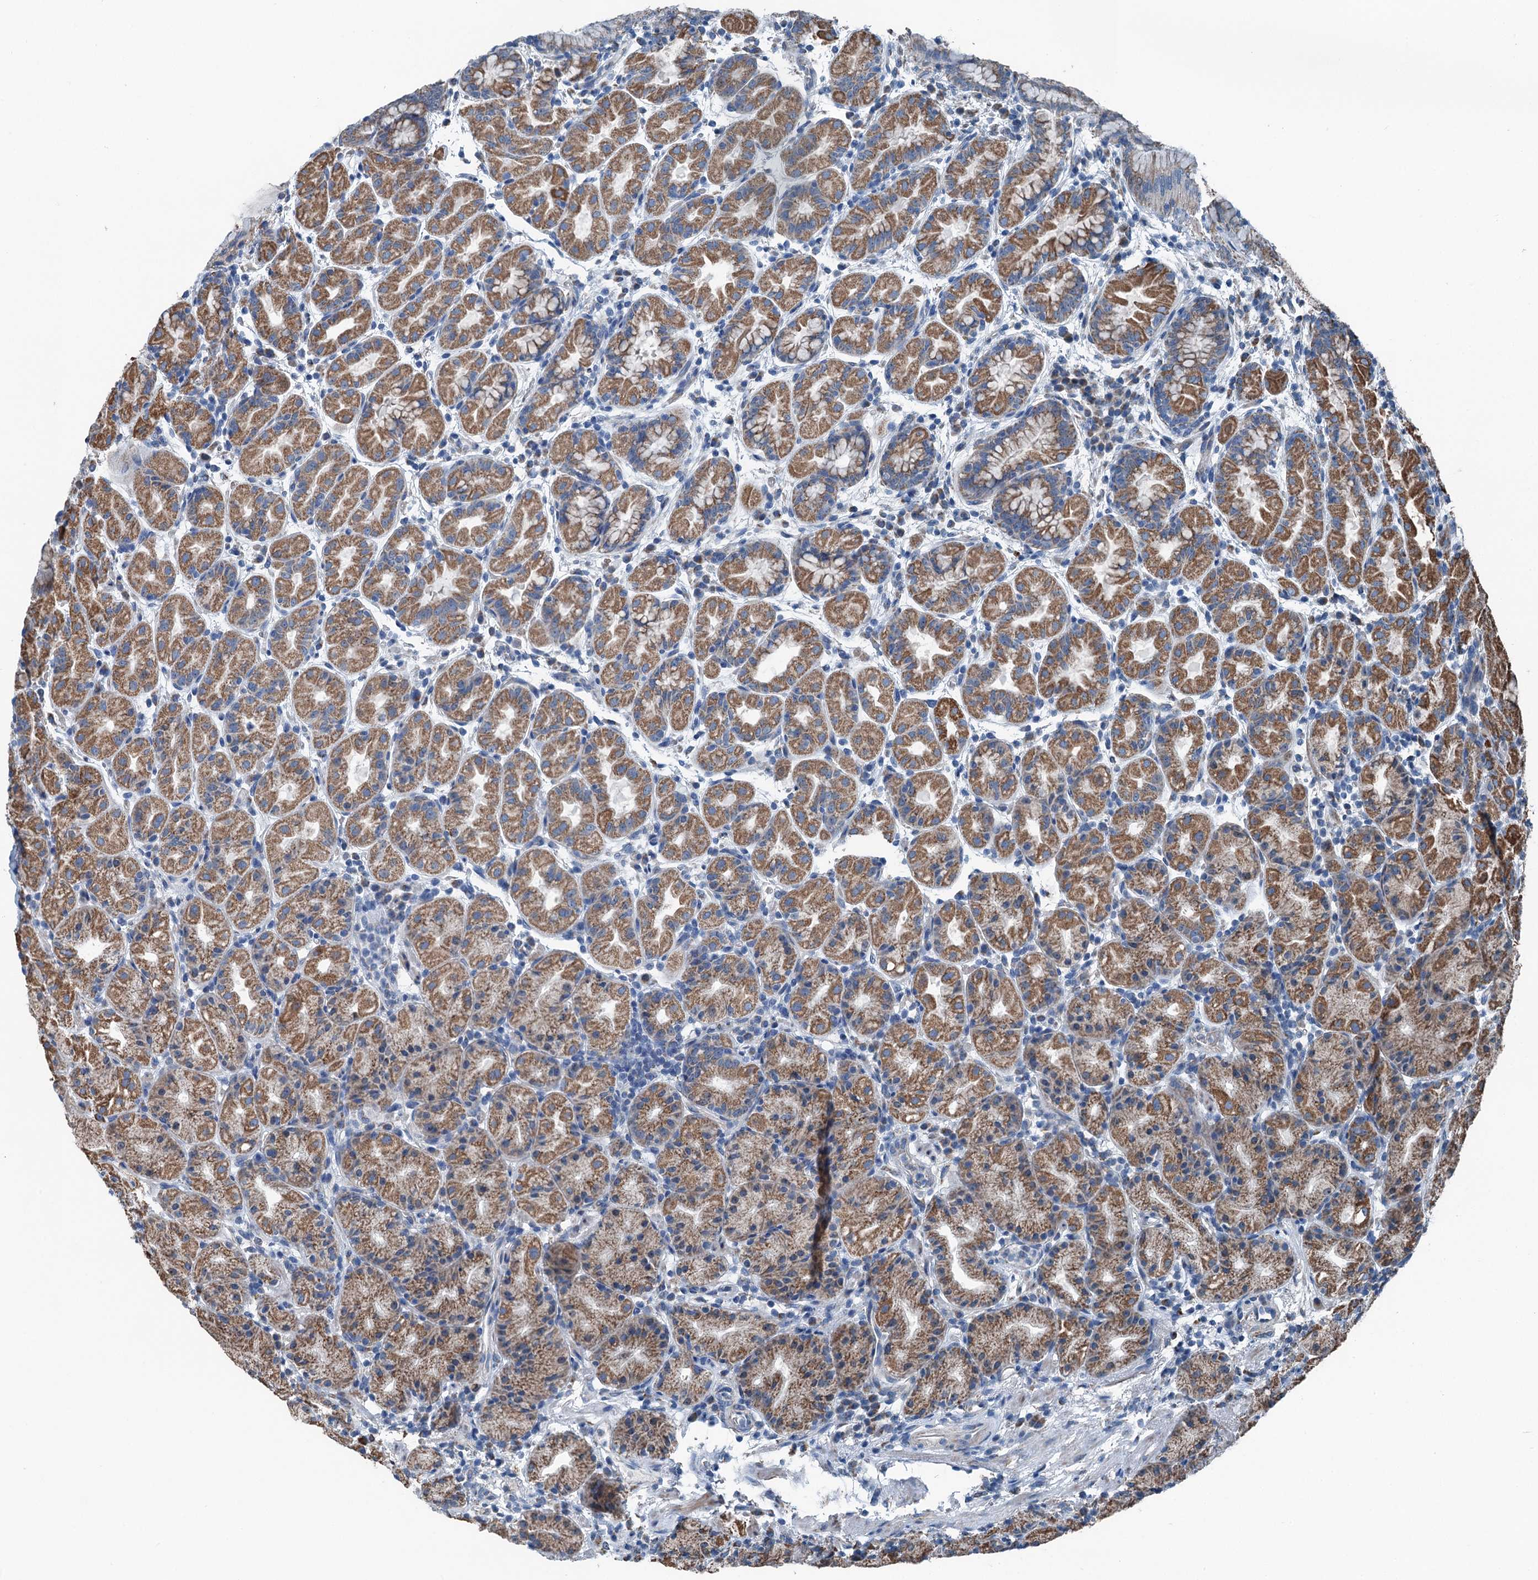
{"staining": {"intensity": "moderate", "quantity": ">75%", "location": "cytoplasmic/membranous"}, "tissue": "stomach", "cell_type": "Glandular cells", "image_type": "normal", "snomed": [{"axis": "morphology", "description": "Normal tissue, NOS"}, {"axis": "topography", "description": "Stomach"}], "caption": "Protein analysis of unremarkable stomach exhibits moderate cytoplasmic/membranous expression in about >75% of glandular cells. Immunohistochemistry (ihc) stains the protein of interest in brown and the nuclei are stained blue.", "gene": "TRPT1", "patient": {"sex": "female", "age": 79}}